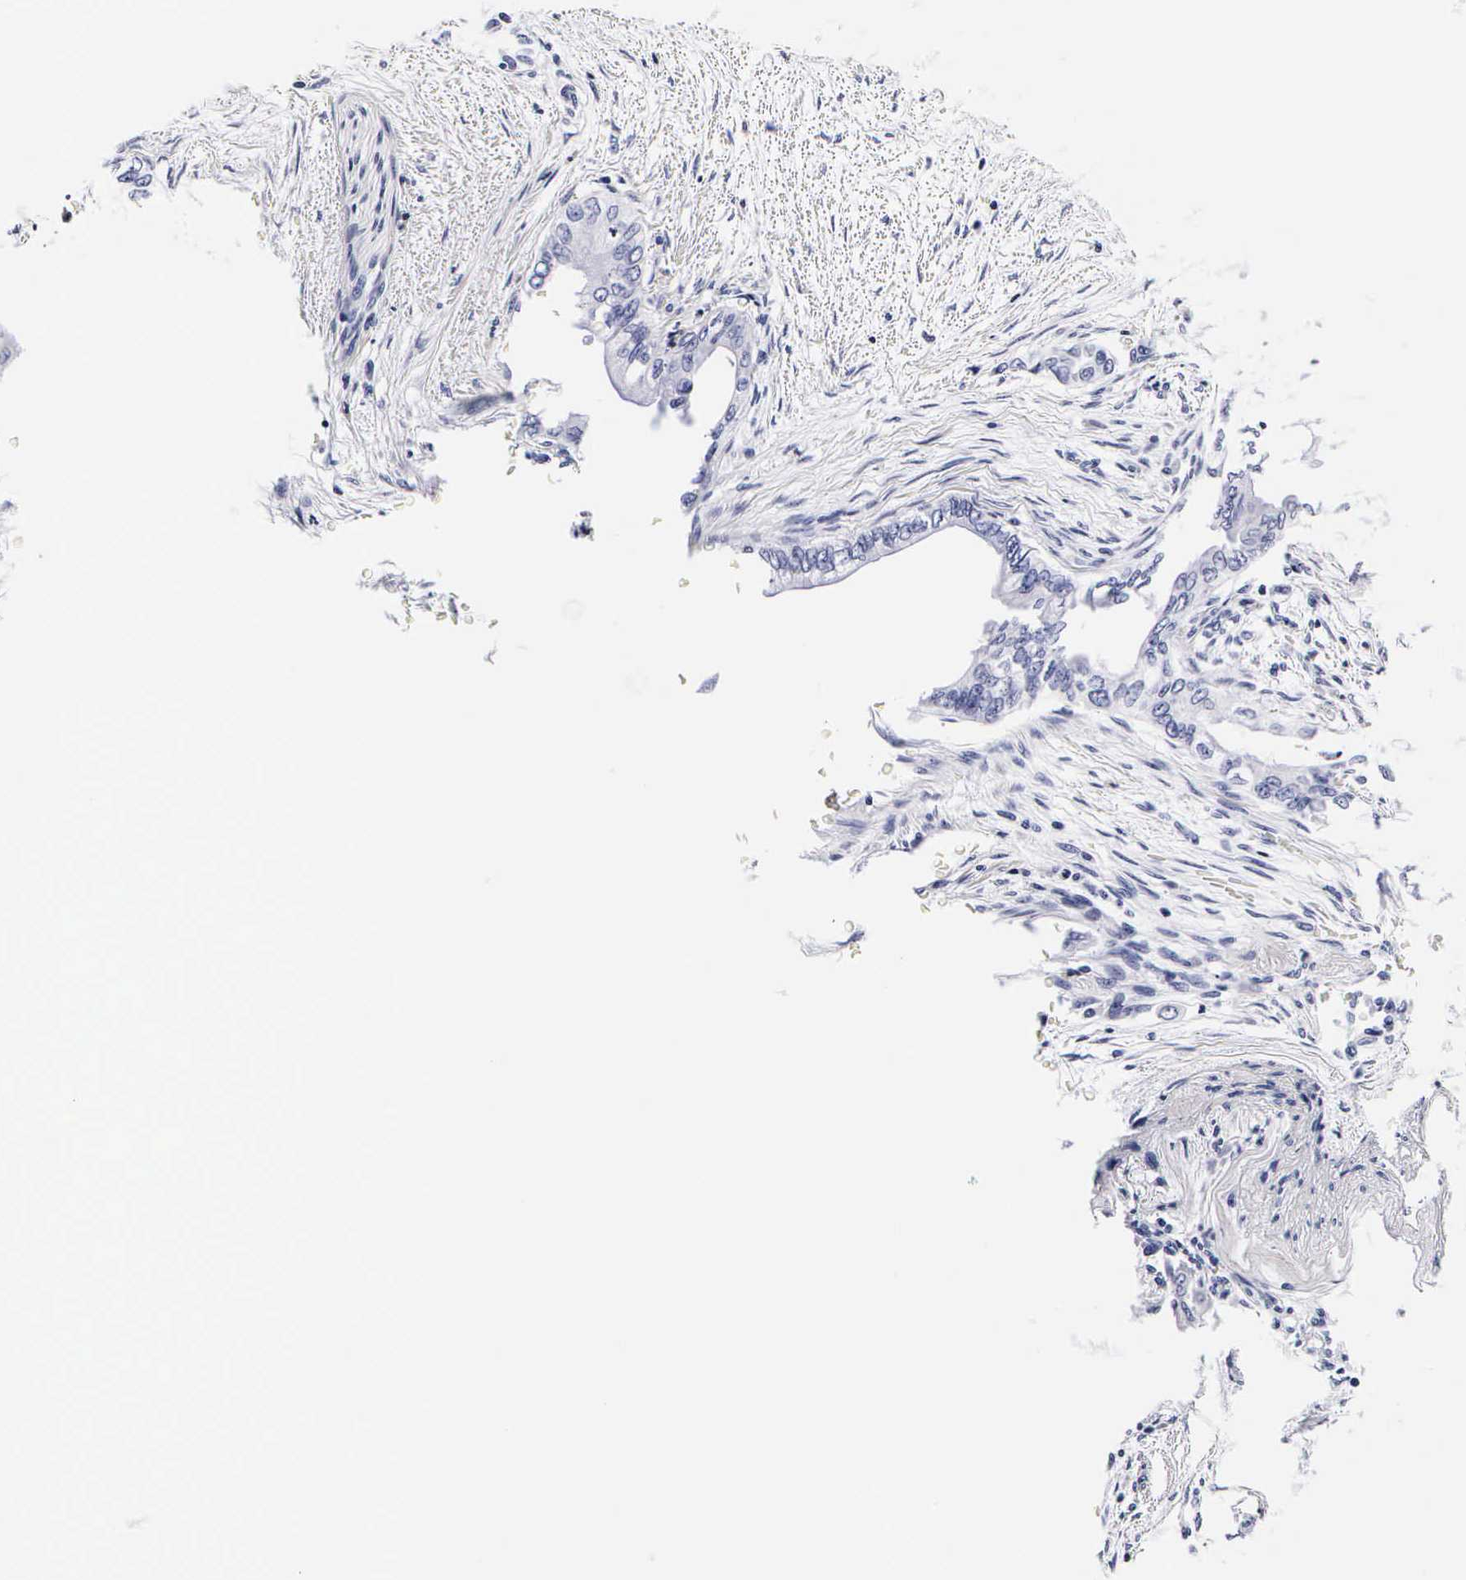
{"staining": {"intensity": "negative", "quantity": "none", "location": "none"}, "tissue": "pancreatic cancer", "cell_type": "Tumor cells", "image_type": "cancer", "snomed": [{"axis": "morphology", "description": "Adenocarcinoma, NOS"}, {"axis": "topography", "description": "Pancreas"}], "caption": "The IHC photomicrograph has no significant positivity in tumor cells of pancreatic adenocarcinoma tissue.", "gene": "RNASE6", "patient": {"sex": "female", "age": 66}}